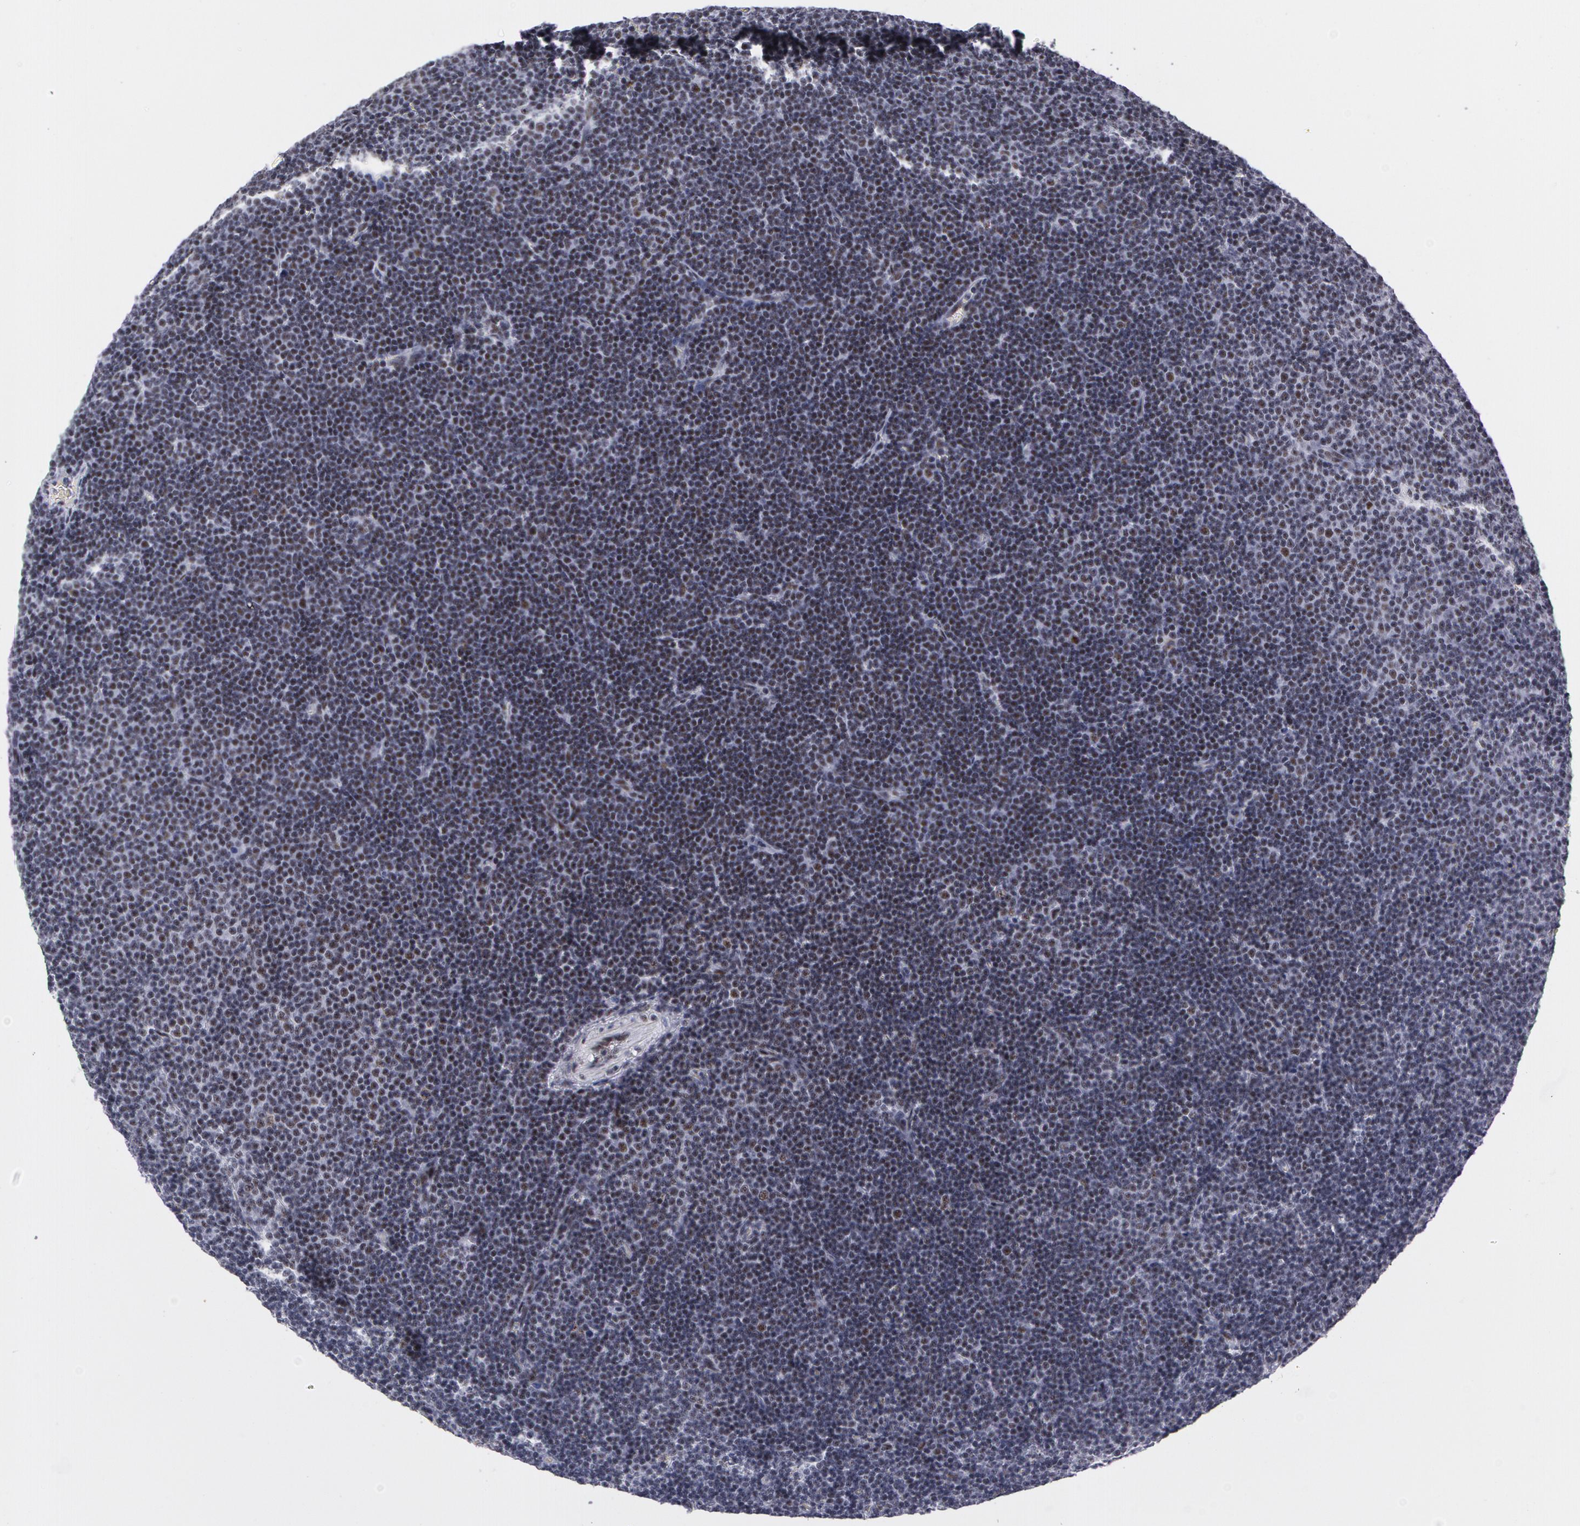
{"staining": {"intensity": "weak", "quantity": "<25%", "location": "nuclear"}, "tissue": "lymphoma", "cell_type": "Tumor cells", "image_type": "cancer", "snomed": [{"axis": "morphology", "description": "Malignant lymphoma, non-Hodgkin's type, Low grade"}, {"axis": "topography", "description": "Lymph node"}], "caption": "High magnification brightfield microscopy of malignant lymphoma, non-Hodgkin's type (low-grade) stained with DAB (3,3'-diaminobenzidine) (brown) and counterstained with hematoxylin (blue): tumor cells show no significant expression.", "gene": "PNN", "patient": {"sex": "male", "age": 57}}